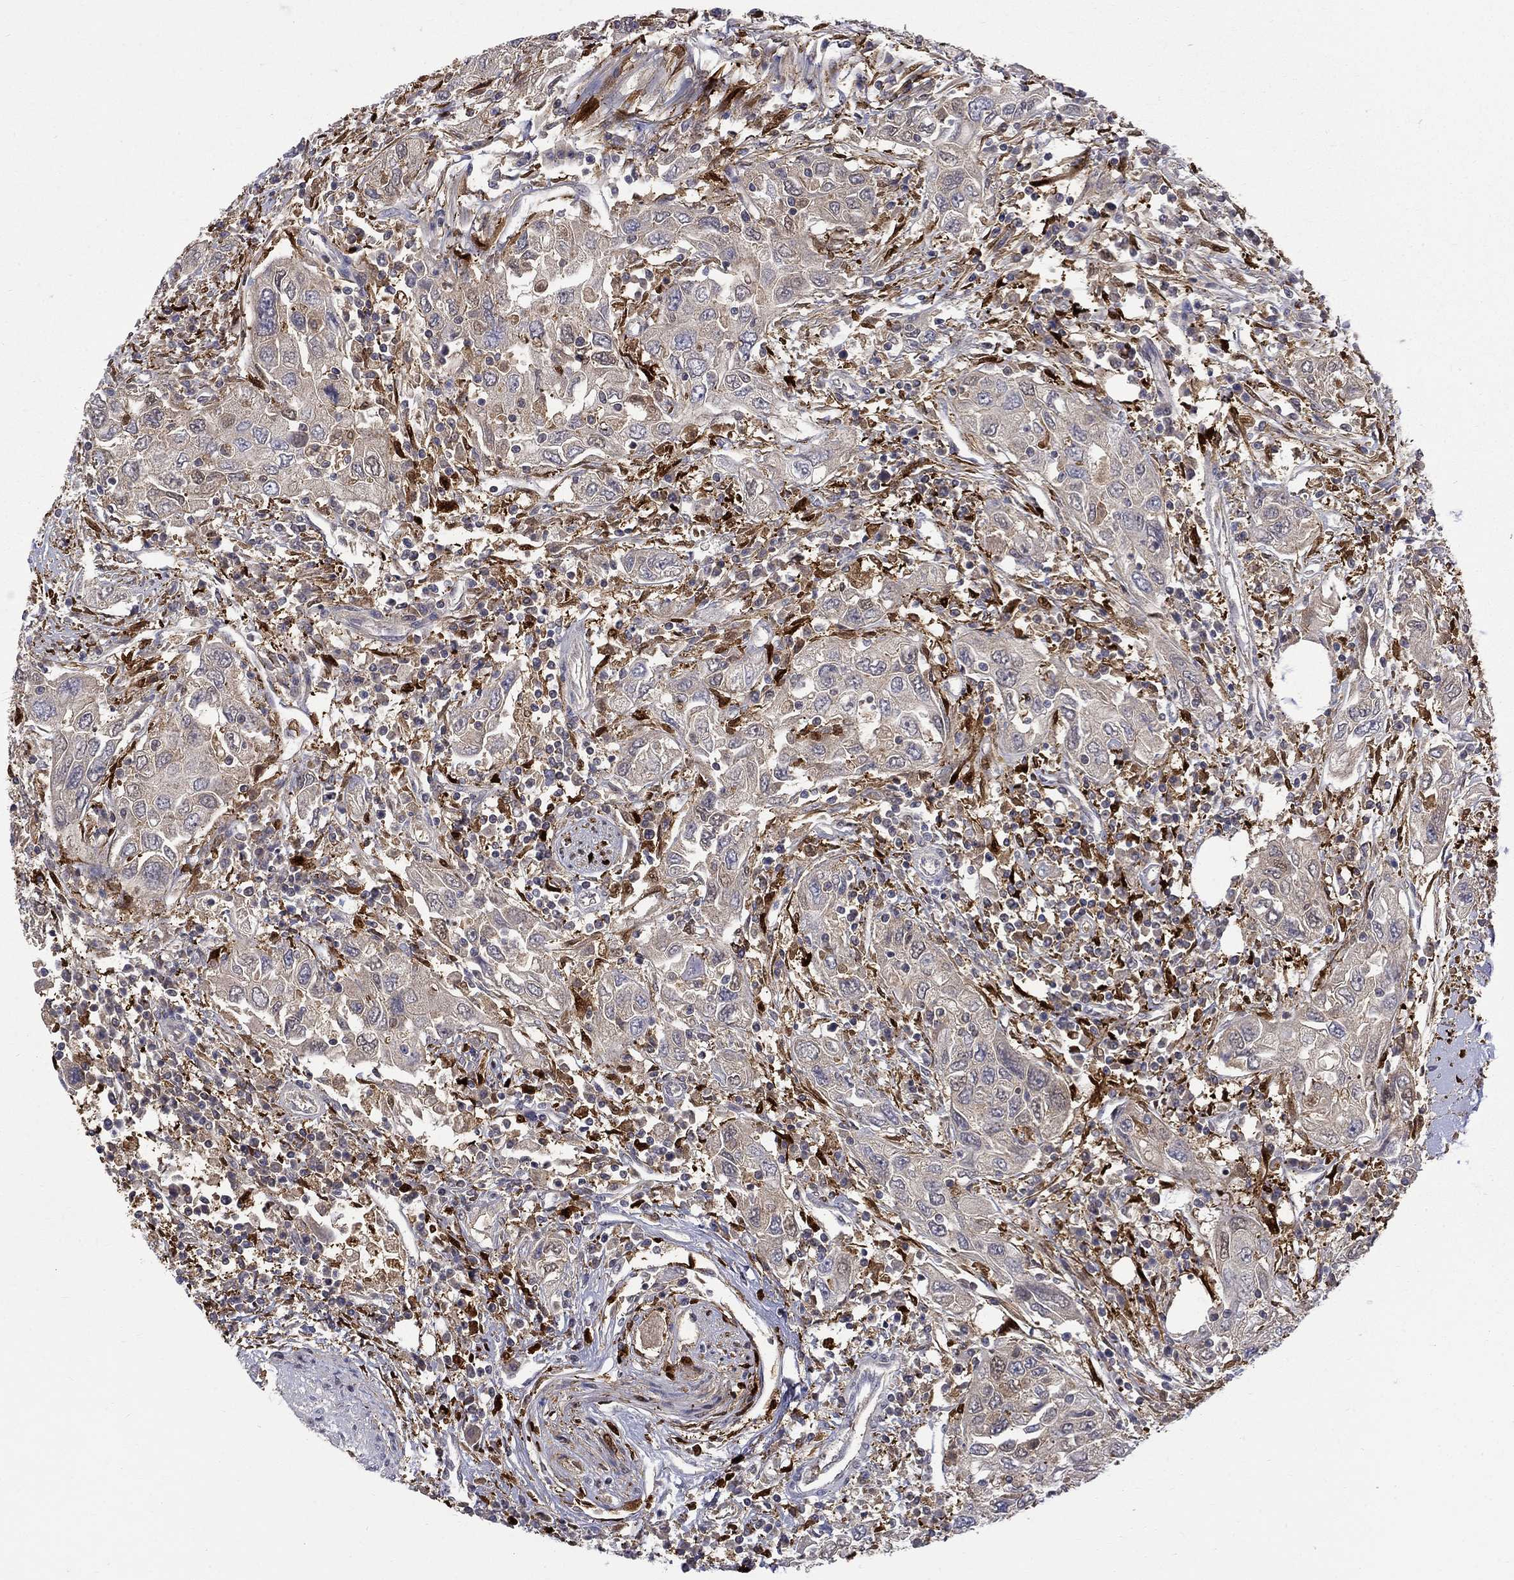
{"staining": {"intensity": "weak", "quantity": ">75%", "location": "cytoplasmic/membranous"}, "tissue": "urothelial cancer", "cell_type": "Tumor cells", "image_type": "cancer", "snomed": [{"axis": "morphology", "description": "Urothelial carcinoma, High grade"}, {"axis": "topography", "description": "Urinary bladder"}], "caption": "Urothelial carcinoma (high-grade) tissue reveals weak cytoplasmic/membranous positivity in approximately >75% of tumor cells, visualized by immunohistochemistry.", "gene": "PCBP3", "patient": {"sex": "male", "age": 76}}